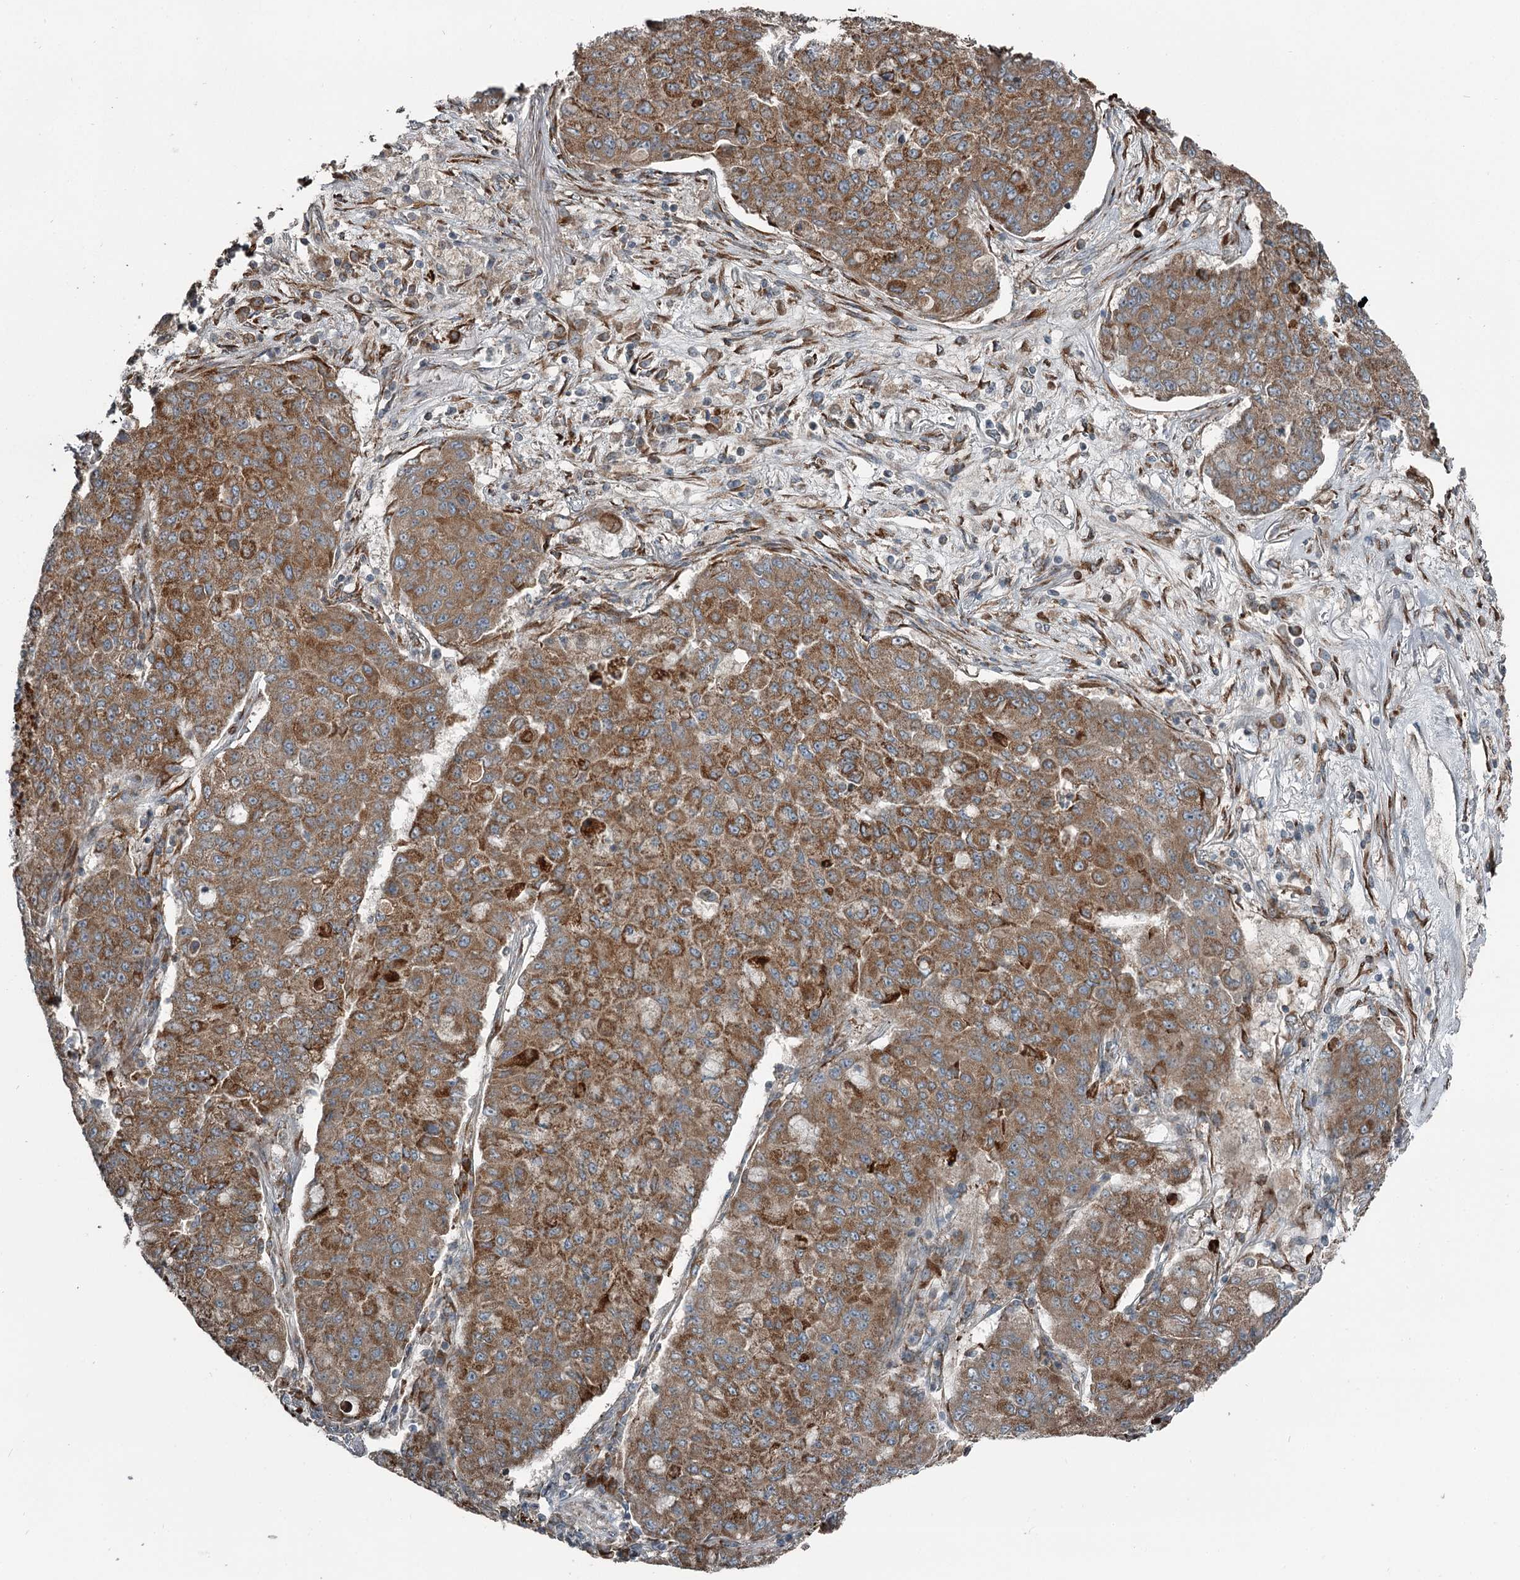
{"staining": {"intensity": "moderate", "quantity": ">75%", "location": "cytoplasmic/membranous"}, "tissue": "lung cancer", "cell_type": "Tumor cells", "image_type": "cancer", "snomed": [{"axis": "morphology", "description": "Squamous cell carcinoma, NOS"}, {"axis": "topography", "description": "Lung"}], "caption": "Human lung cancer stained for a protein (brown) demonstrates moderate cytoplasmic/membranous positive staining in about >75% of tumor cells.", "gene": "RASSF8", "patient": {"sex": "male", "age": 74}}